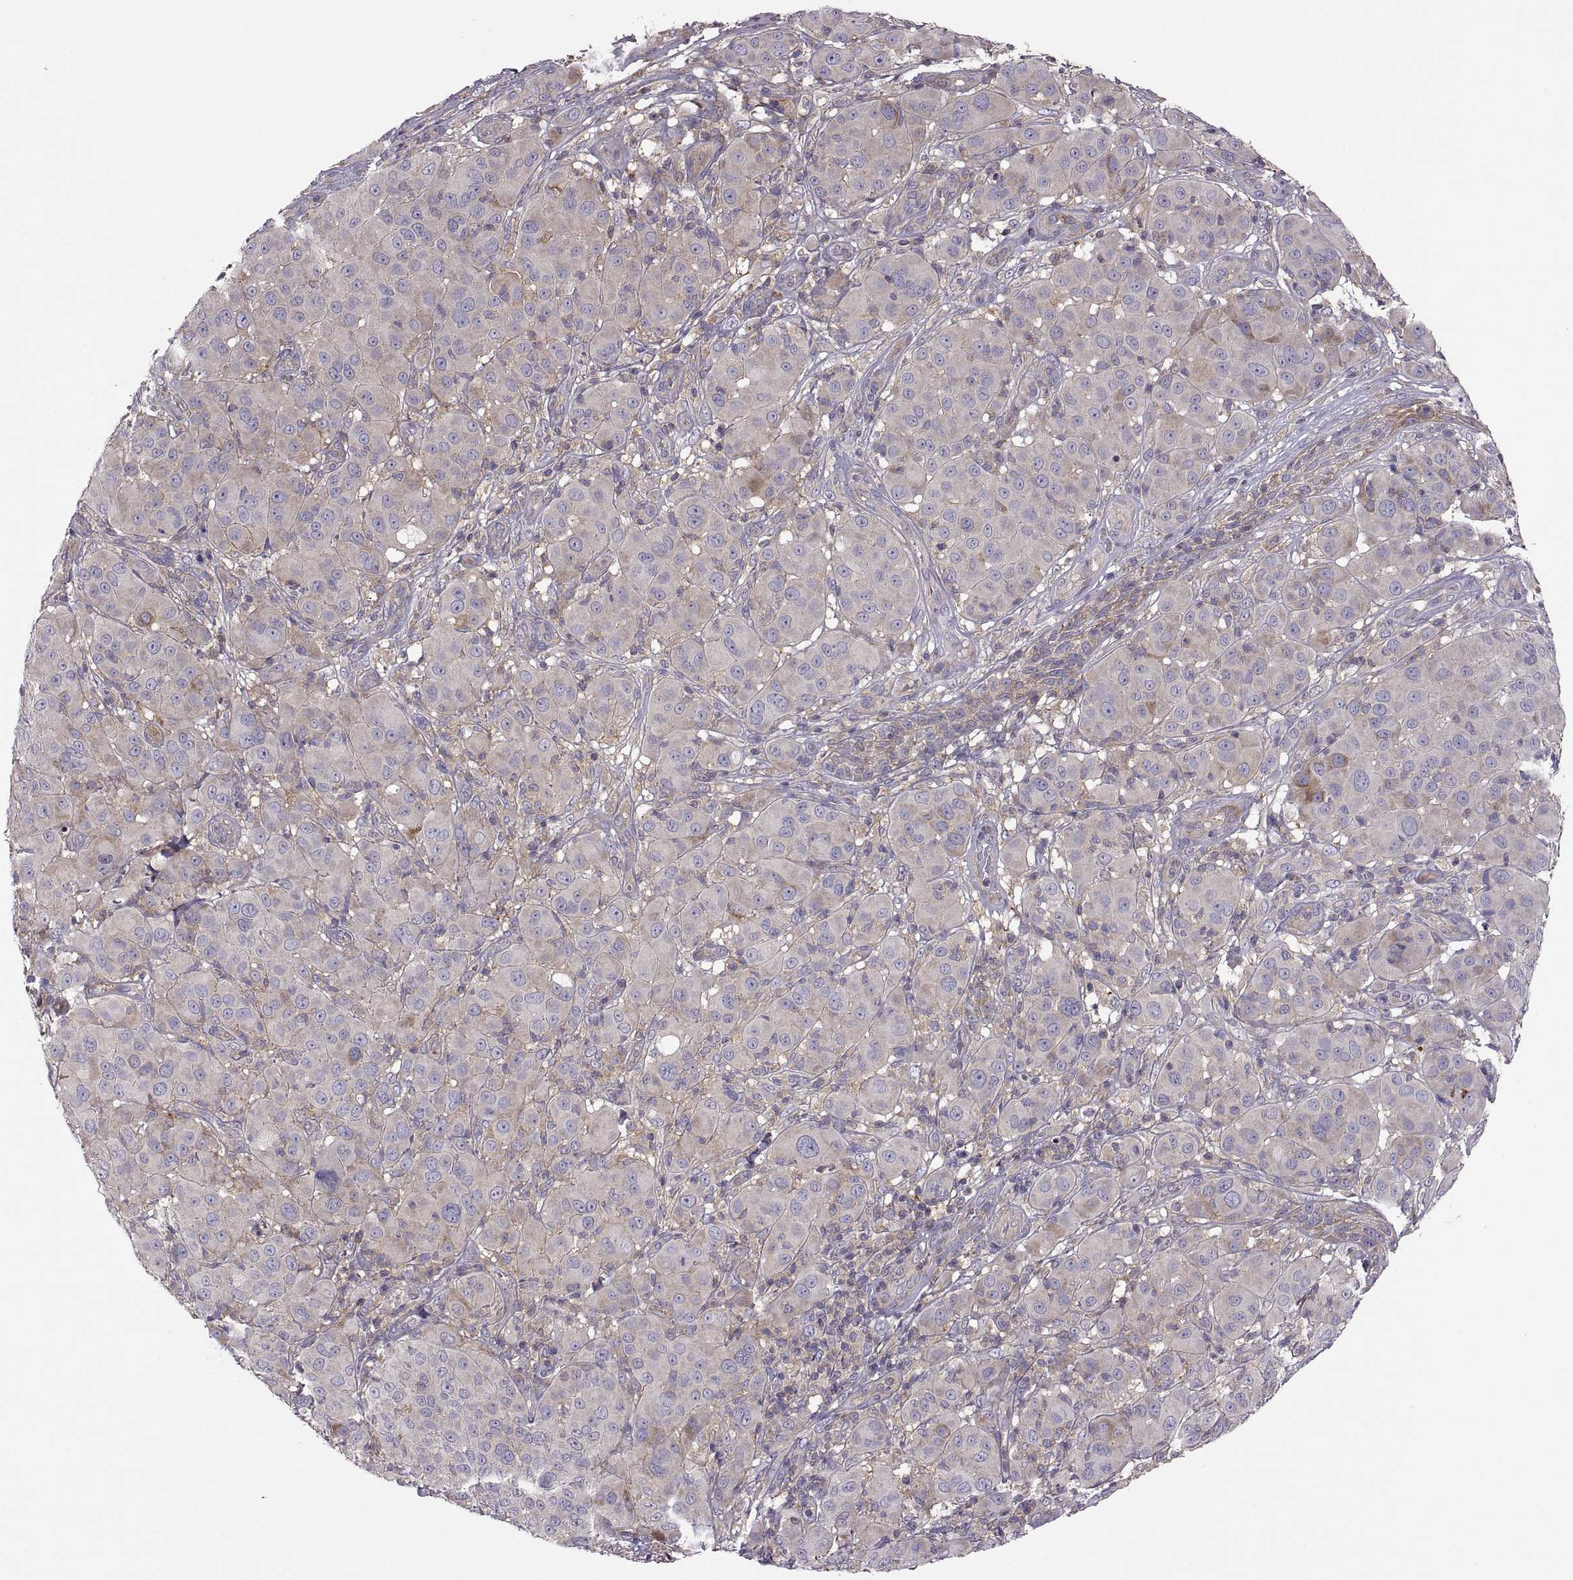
{"staining": {"intensity": "weak", "quantity": "<25%", "location": "cytoplasmic/membranous"}, "tissue": "melanoma", "cell_type": "Tumor cells", "image_type": "cancer", "snomed": [{"axis": "morphology", "description": "Malignant melanoma, NOS"}, {"axis": "topography", "description": "Skin"}], "caption": "A high-resolution image shows immunohistochemistry (IHC) staining of malignant melanoma, which demonstrates no significant positivity in tumor cells.", "gene": "SPATA32", "patient": {"sex": "female", "age": 87}}